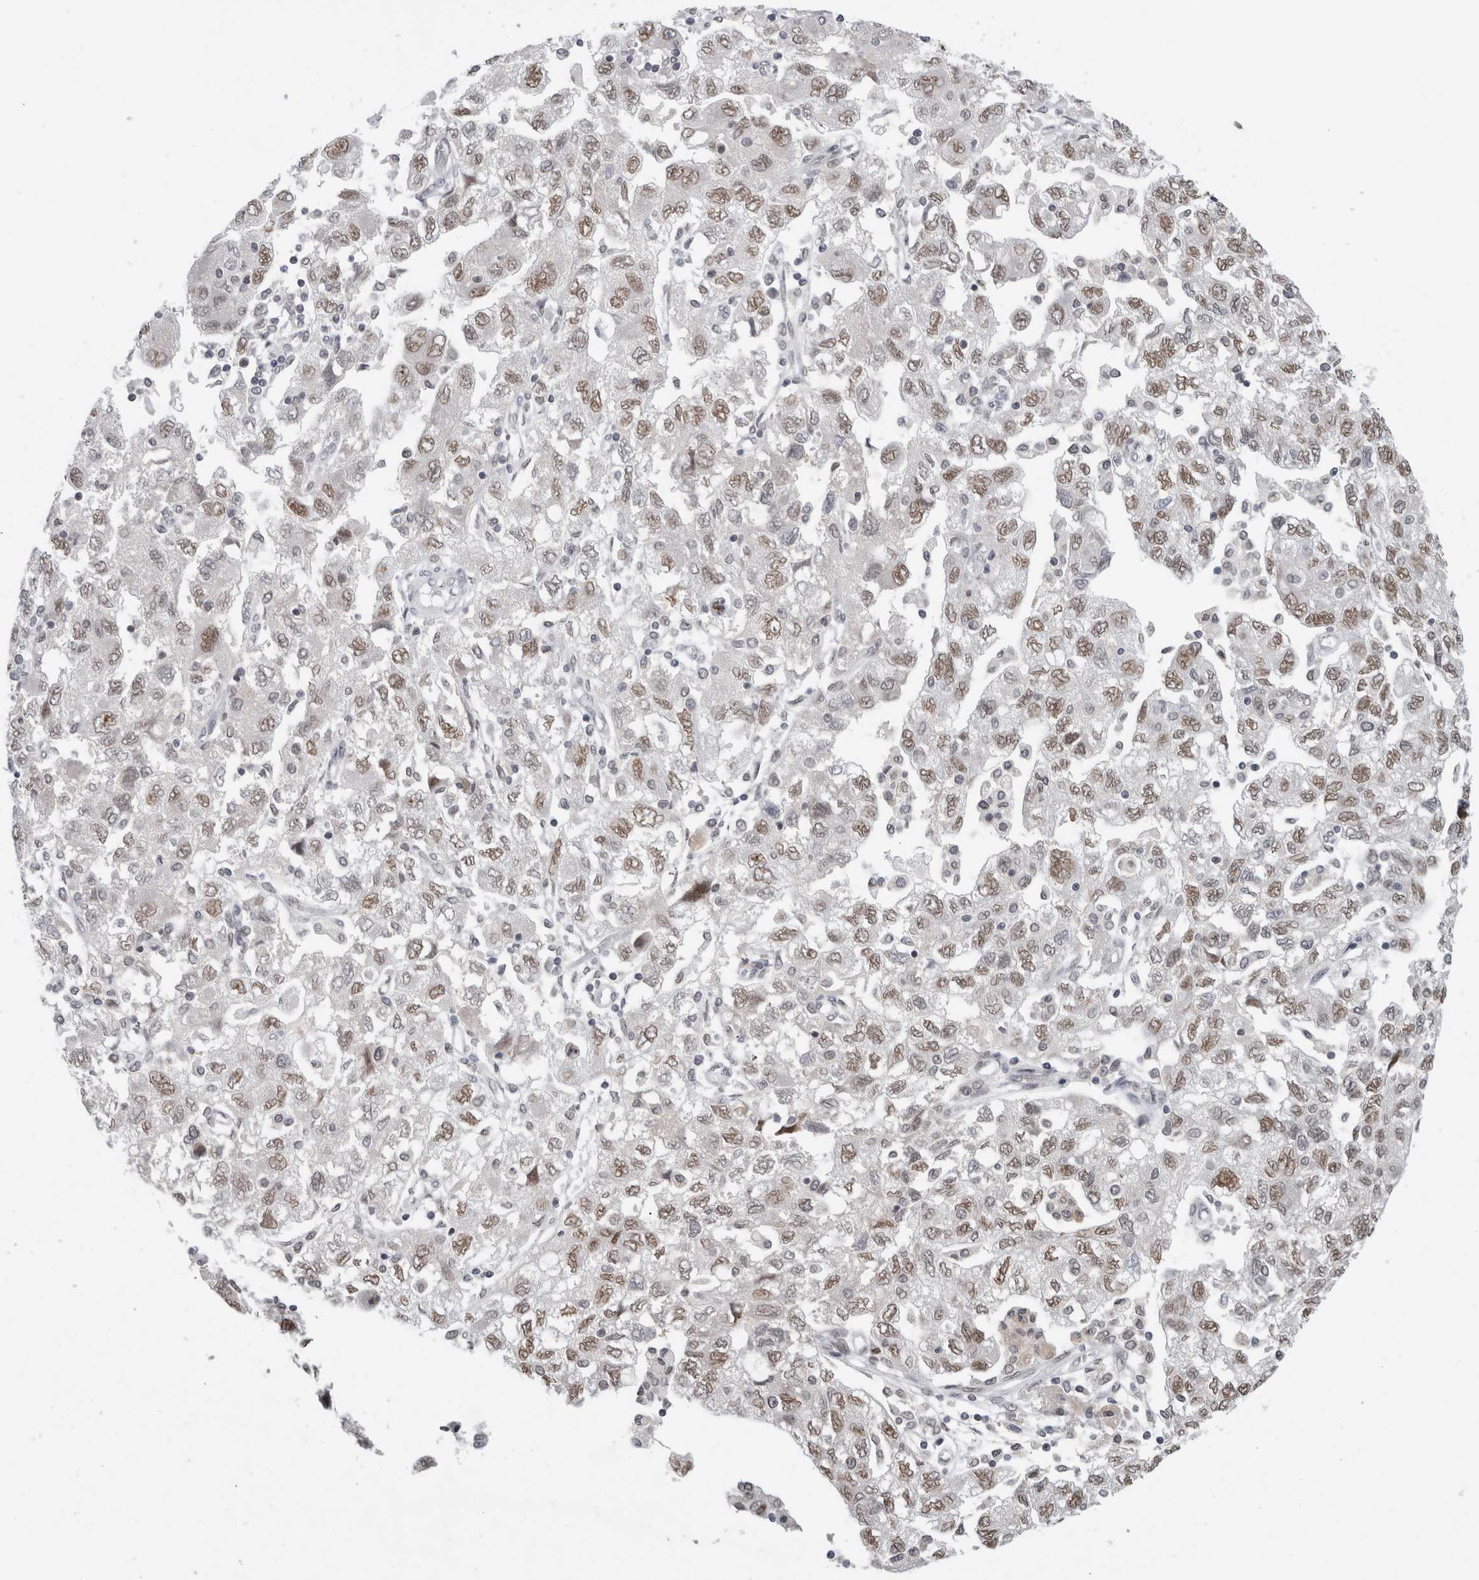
{"staining": {"intensity": "weak", "quantity": "25%-75%", "location": "nuclear"}, "tissue": "ovarian cancer", "cell_type": "Tumor cells", "image_type": "cancer", "snomed": [{"axis": "morphology", "description": "Carcinoma, NOS"}, {"axis": "morphology", "description": "Cystadenocarcinoma, serous, NOS"}, {"axis": "topography", "description": "Ovary"}], "caption": "Brown immunohistochemical staining in ovarian serous cystadenocarcinoma demonstrates weak nuclear positivity in about 25%-75% of tumor cells. (Brightfield microscopy of DAB IHC at high magnification).", "gene": "ZNF770", "patient": {"sex": "female", "age": 69}}